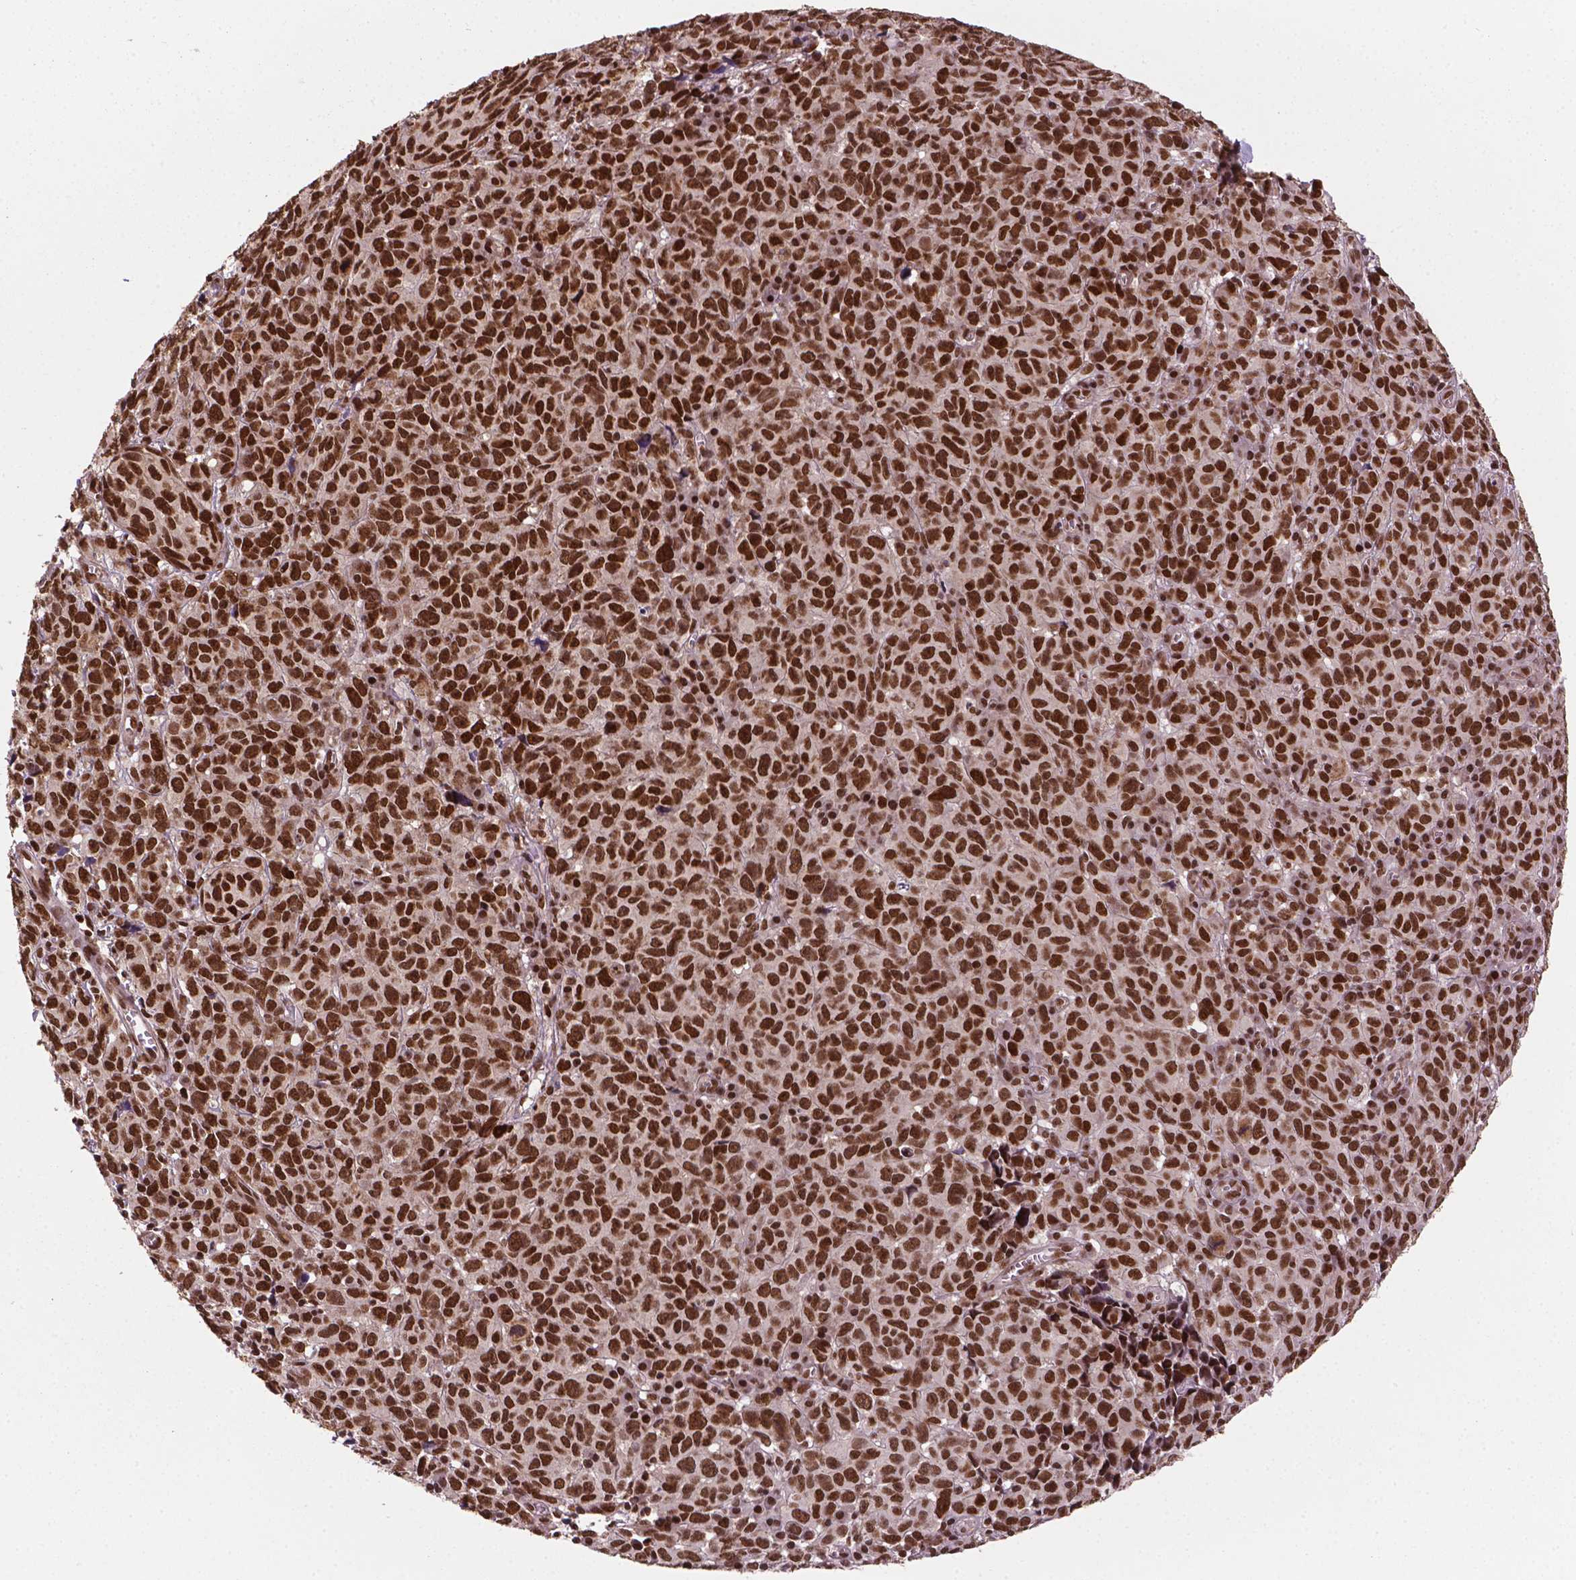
{"staining": {"intensity": "strong", "quantity": ">75%", "location": "nuclear"}, "tissue": "melanoma", "cell_type": "Tumor cells", "image_type": "cancer", "snomed": [{"axis": "morphology", "description": "Malignant melanoma, NOS"}, {"axis": "topography", "description": "Vulva, labia, clitoris and Bartholin´s gland, NO"}], "caption": "This image exhibits IHC staining of malignant melanoma, with high strong nuclear staining in about >75% of tumor cells.", "gene": "SIRT6", "patient": {"sex": "female", "age": 75}}